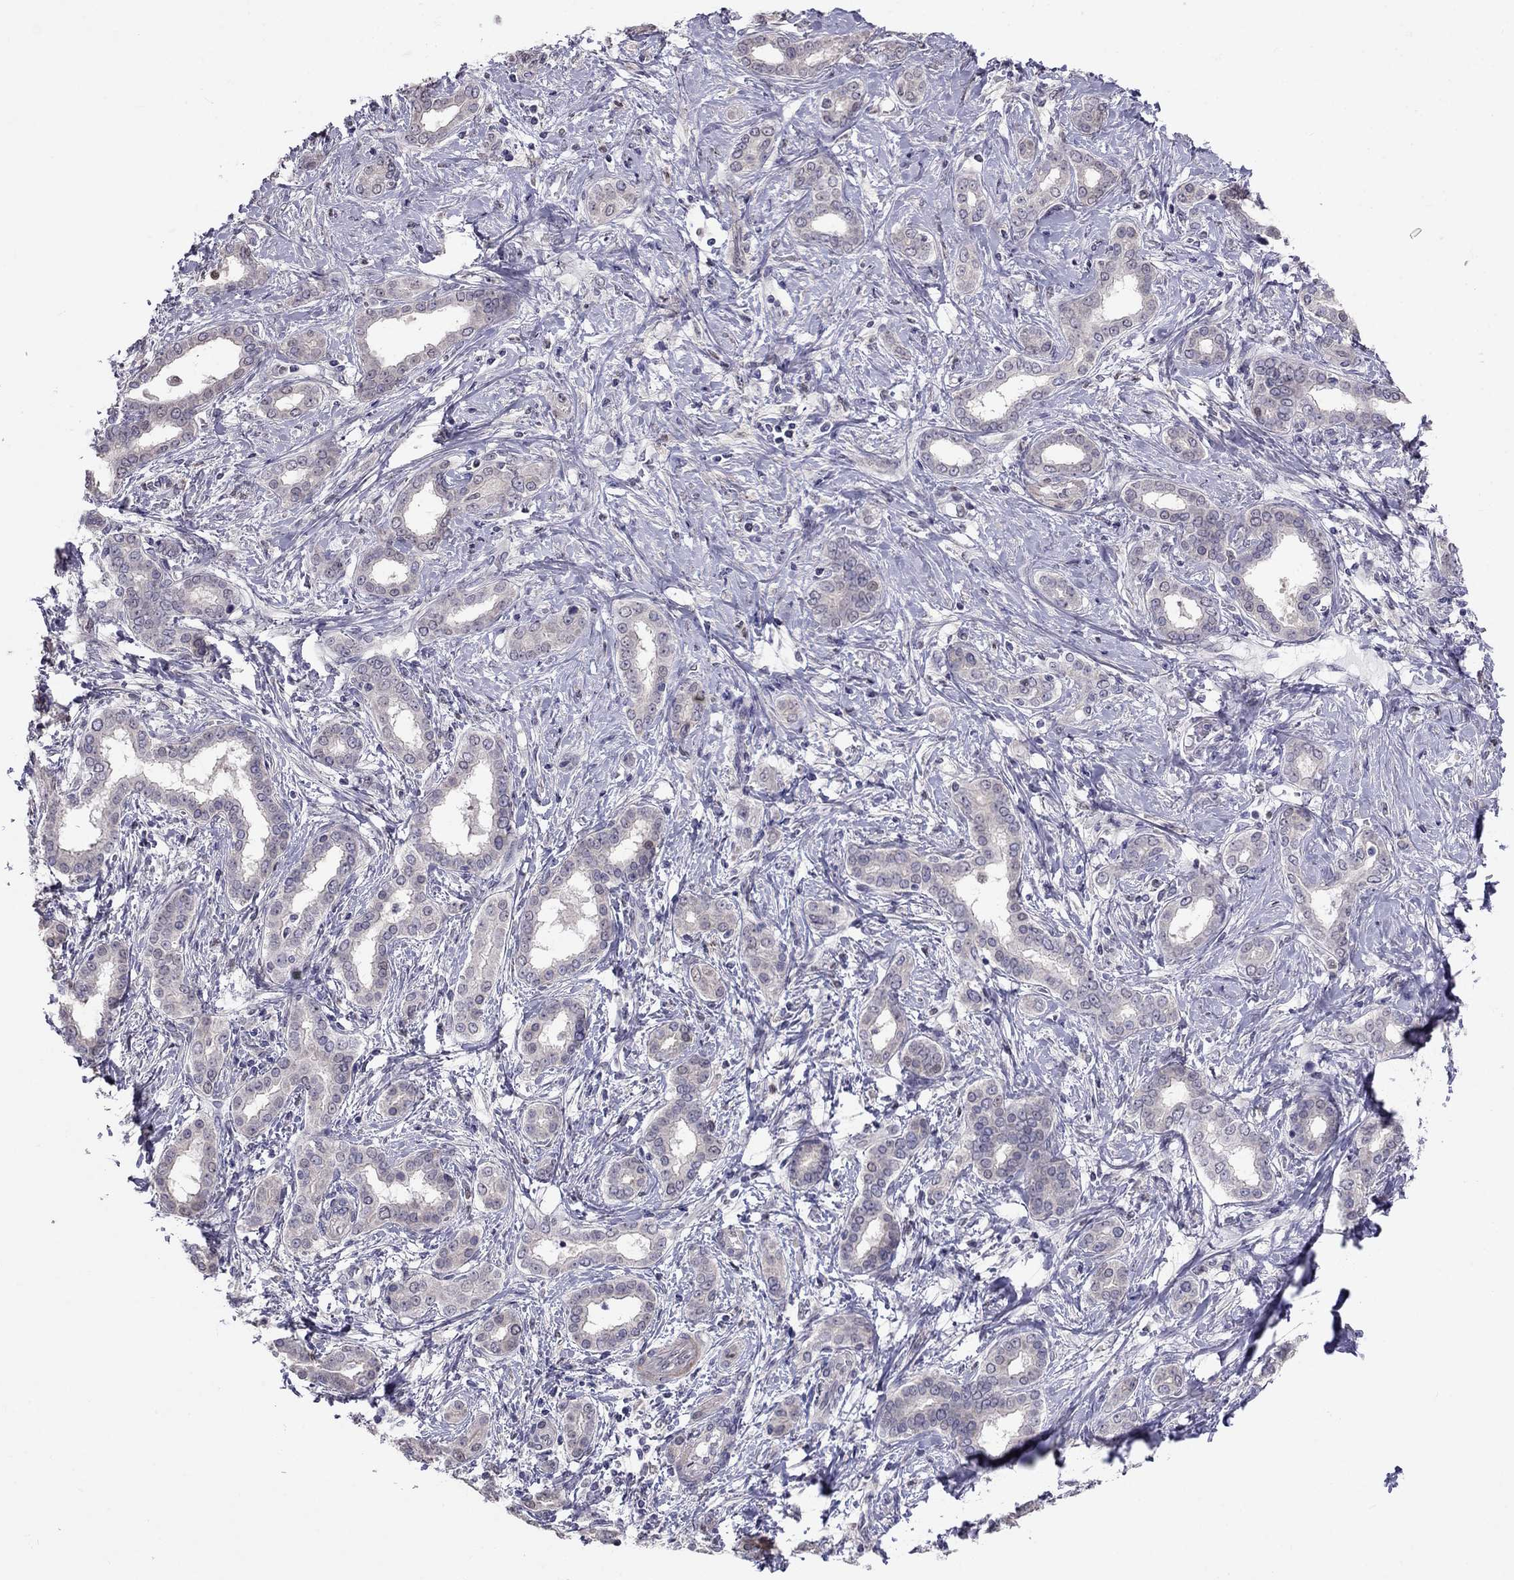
{"staining": {"intensity": "negative", "quantity": "none", "location": "none"}, "tissue": "liver cancer", "cell_type": "Tumor cells", "image_type": "cancer", "snomed": [{"axis": "morphology", "description": "Cholangiocarcinoma"}, {"axis": "topography", "description": "Liver"}], "caption": "This is an immunohistochemistry histopathology image of liver cancer (cholangiocarcinoma). There is no staining in tumor cells.", "gene": "LRRC39", "patient": {"sex": "female", "age": 47}}